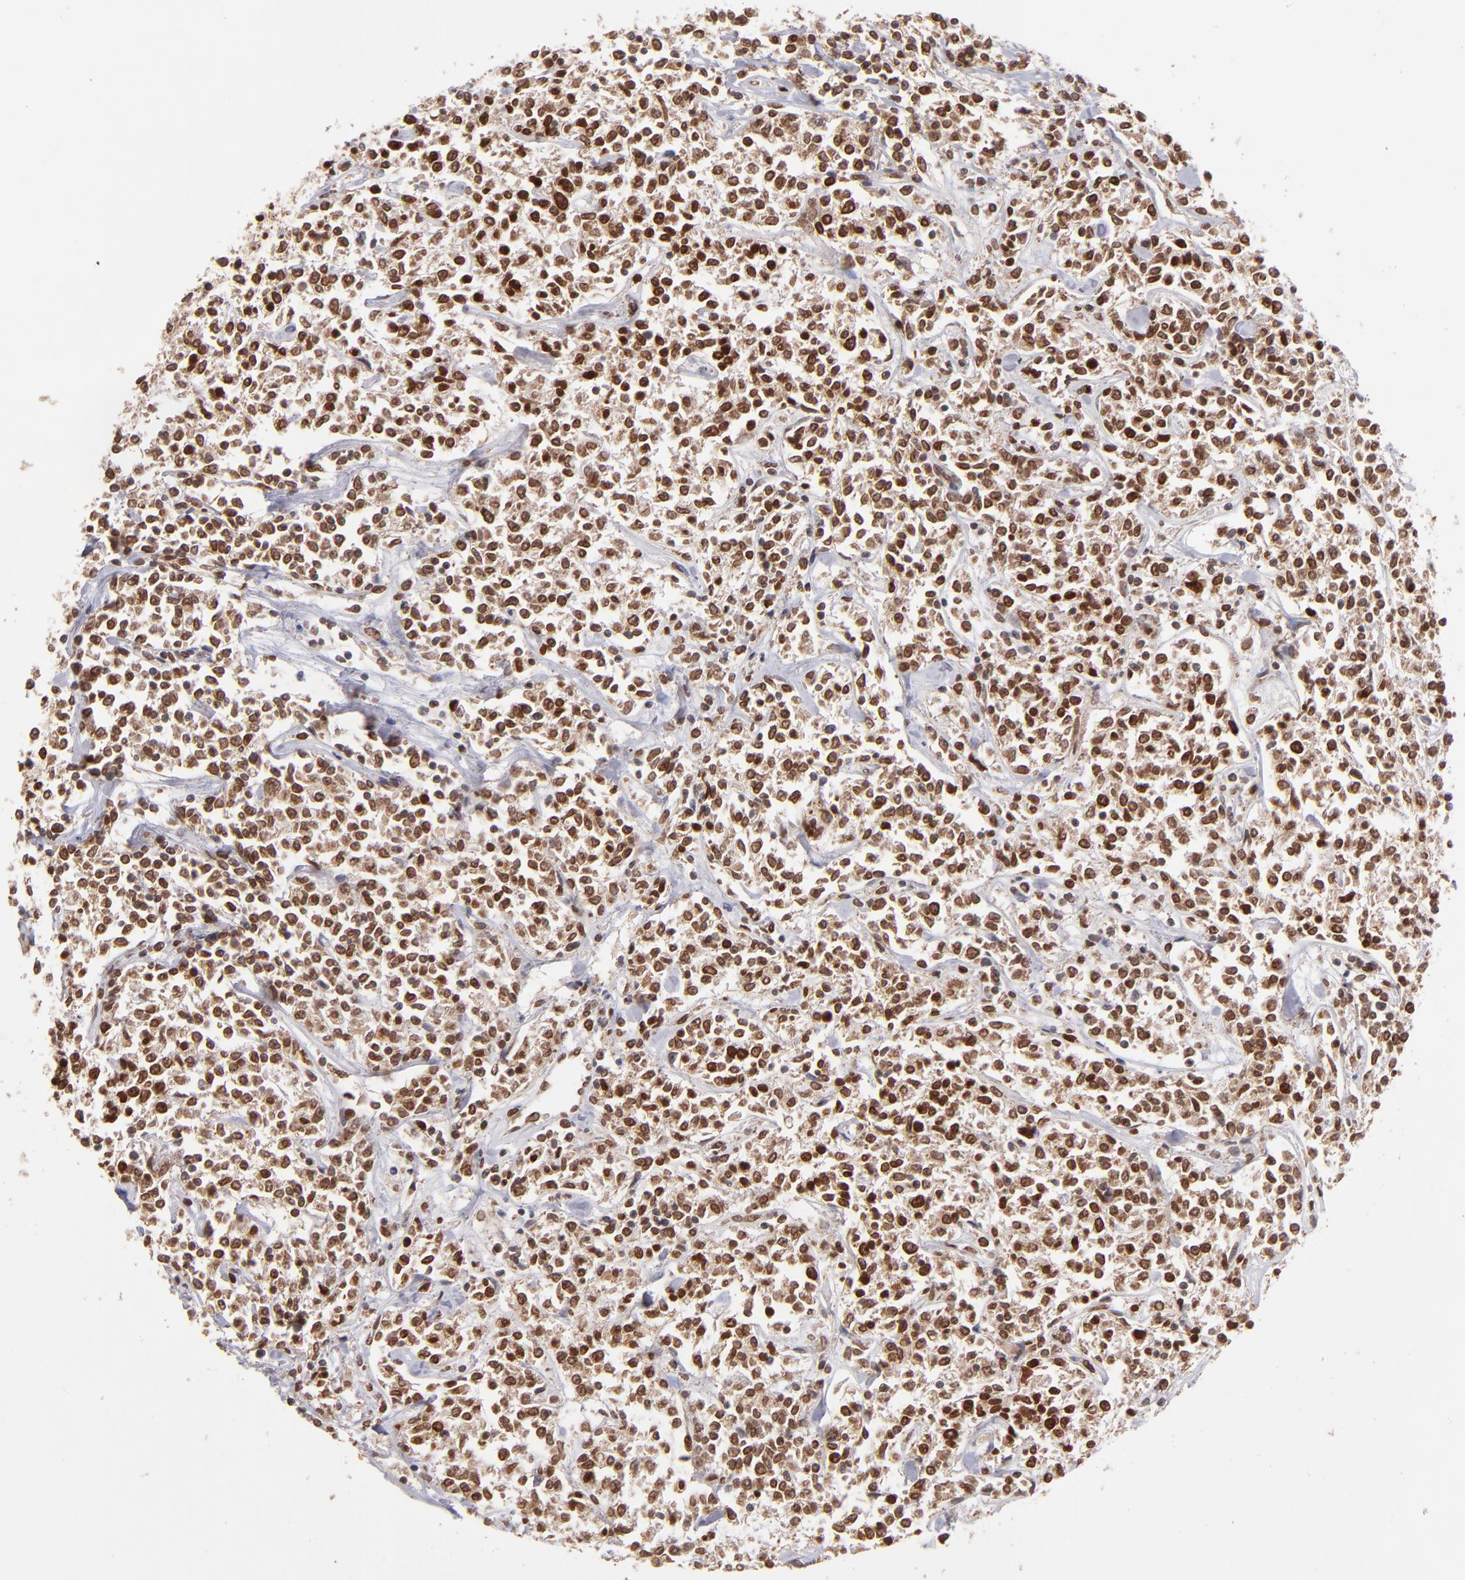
{"staining": {"intensity": "moderate", "quantity": ">75%", "location": "cytoplasmic/membranous,nuclear"}, "tissue": "lymphoma", "cell_type": "Tumor cells", "image_type": "cancer", "snomed": [{"axis": "morphology", "description": "Malignant lymphoma, non-Hodgkin's type, Low grade"}, {"axis": "topography", "description": "Small intestine"}], "caption": "Lymphoma stained for a protein exhibits moderate cytoplasmic/membranous and nuclear positivity in tumor cells.", "gene": "TOP1MT", "patient": {"sex": "female", "age": 59}}